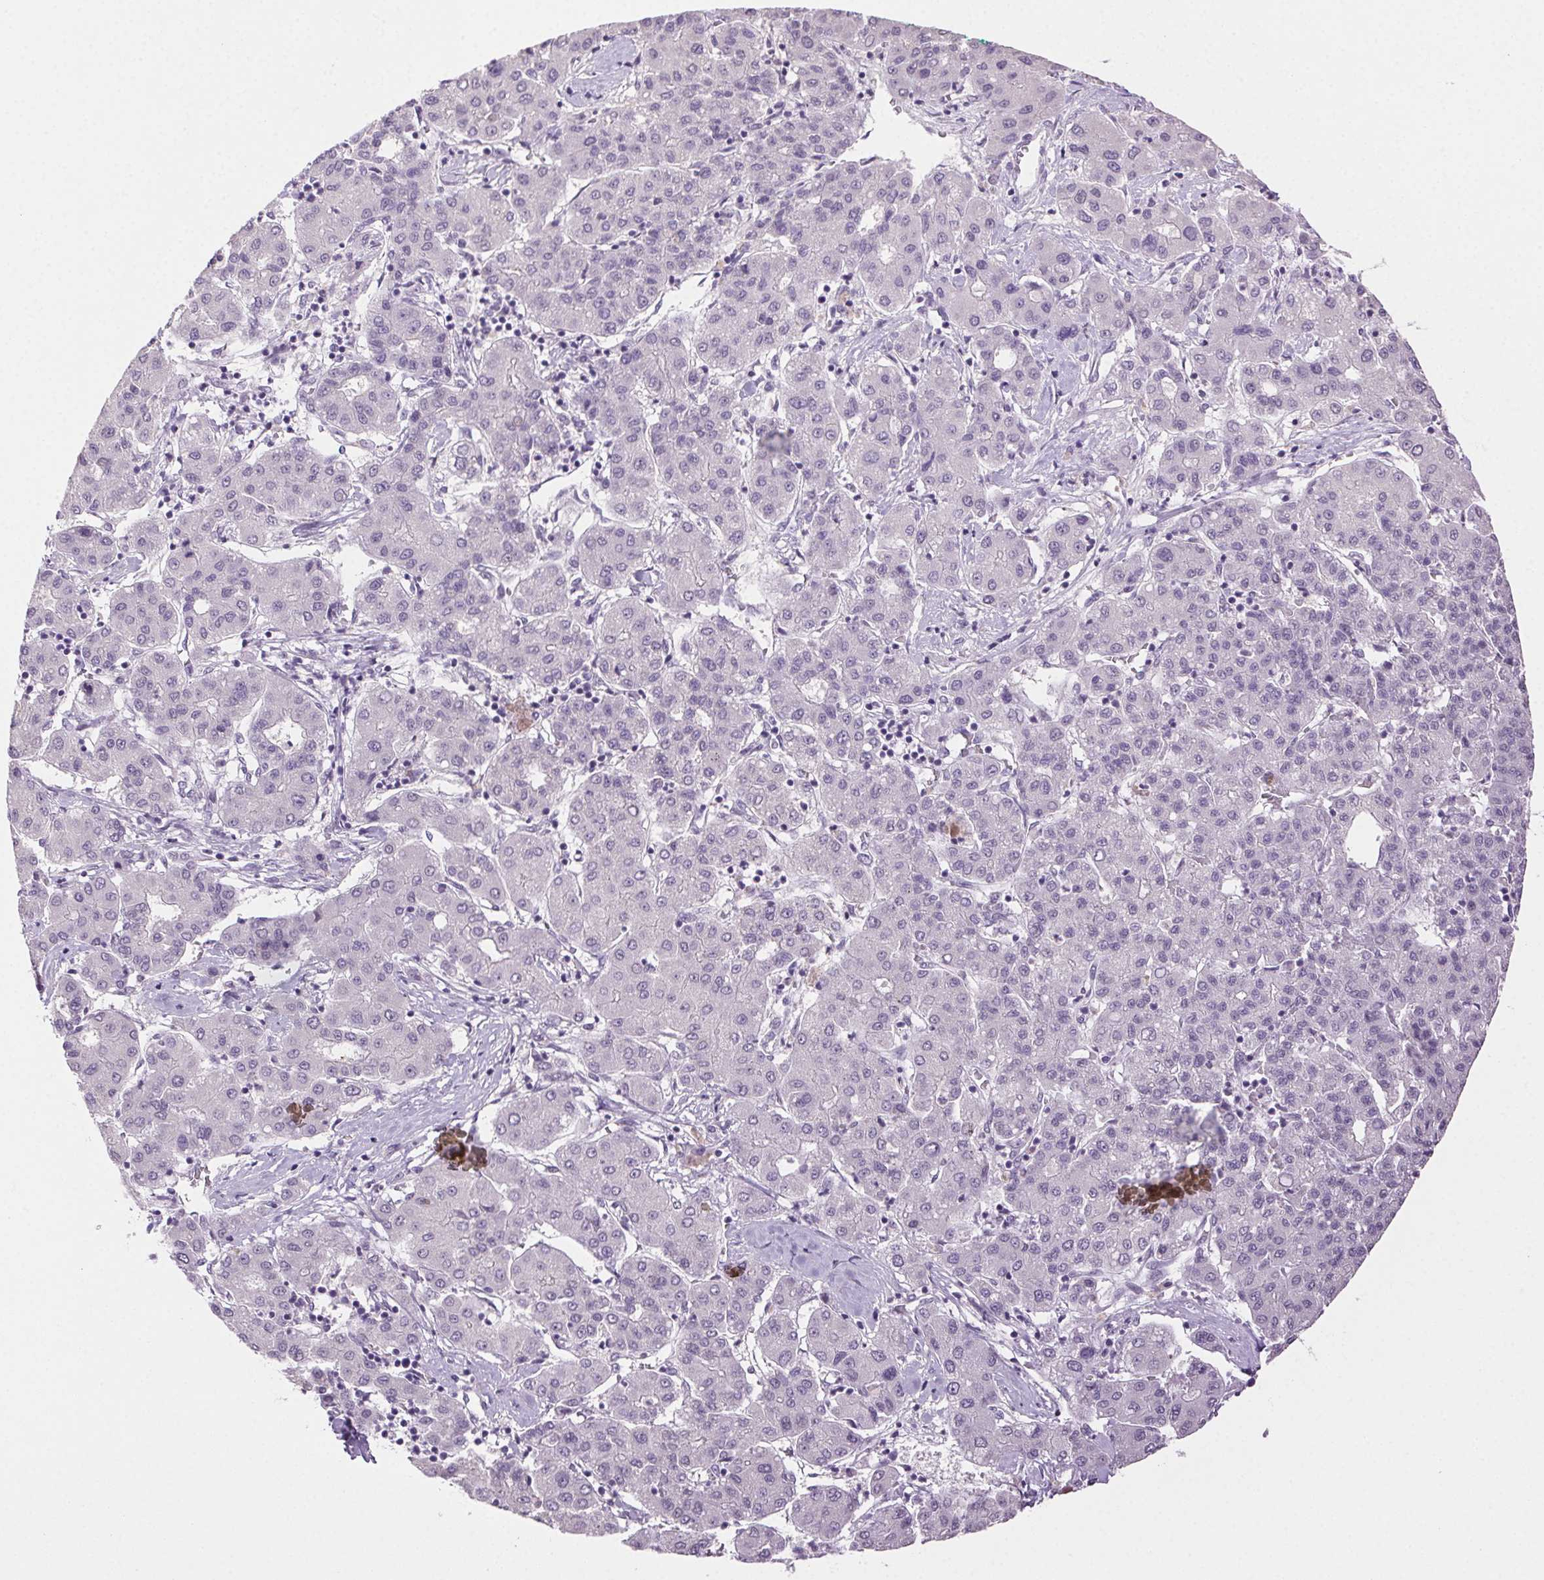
{"staining": {"intensity": "negative", "quantity": "none", "location": "none"}, "tissue": "liver cancer", "cell_type": "Tumor cells", "image_type": "cancer", "snomed": [{"axis": "morphology", "description": "Carcinoma, Hepatocellular, NOS"}, {"axis": "topography", "description": "Liver"}], "caption": "DAB (3,3'-diaminobenzidine) immunohistochemical staining of human liver cancer reveals no significant staining in tumor cells.", "gene": "CLDN10", "patient": {"sex": "male", "age": 65}}